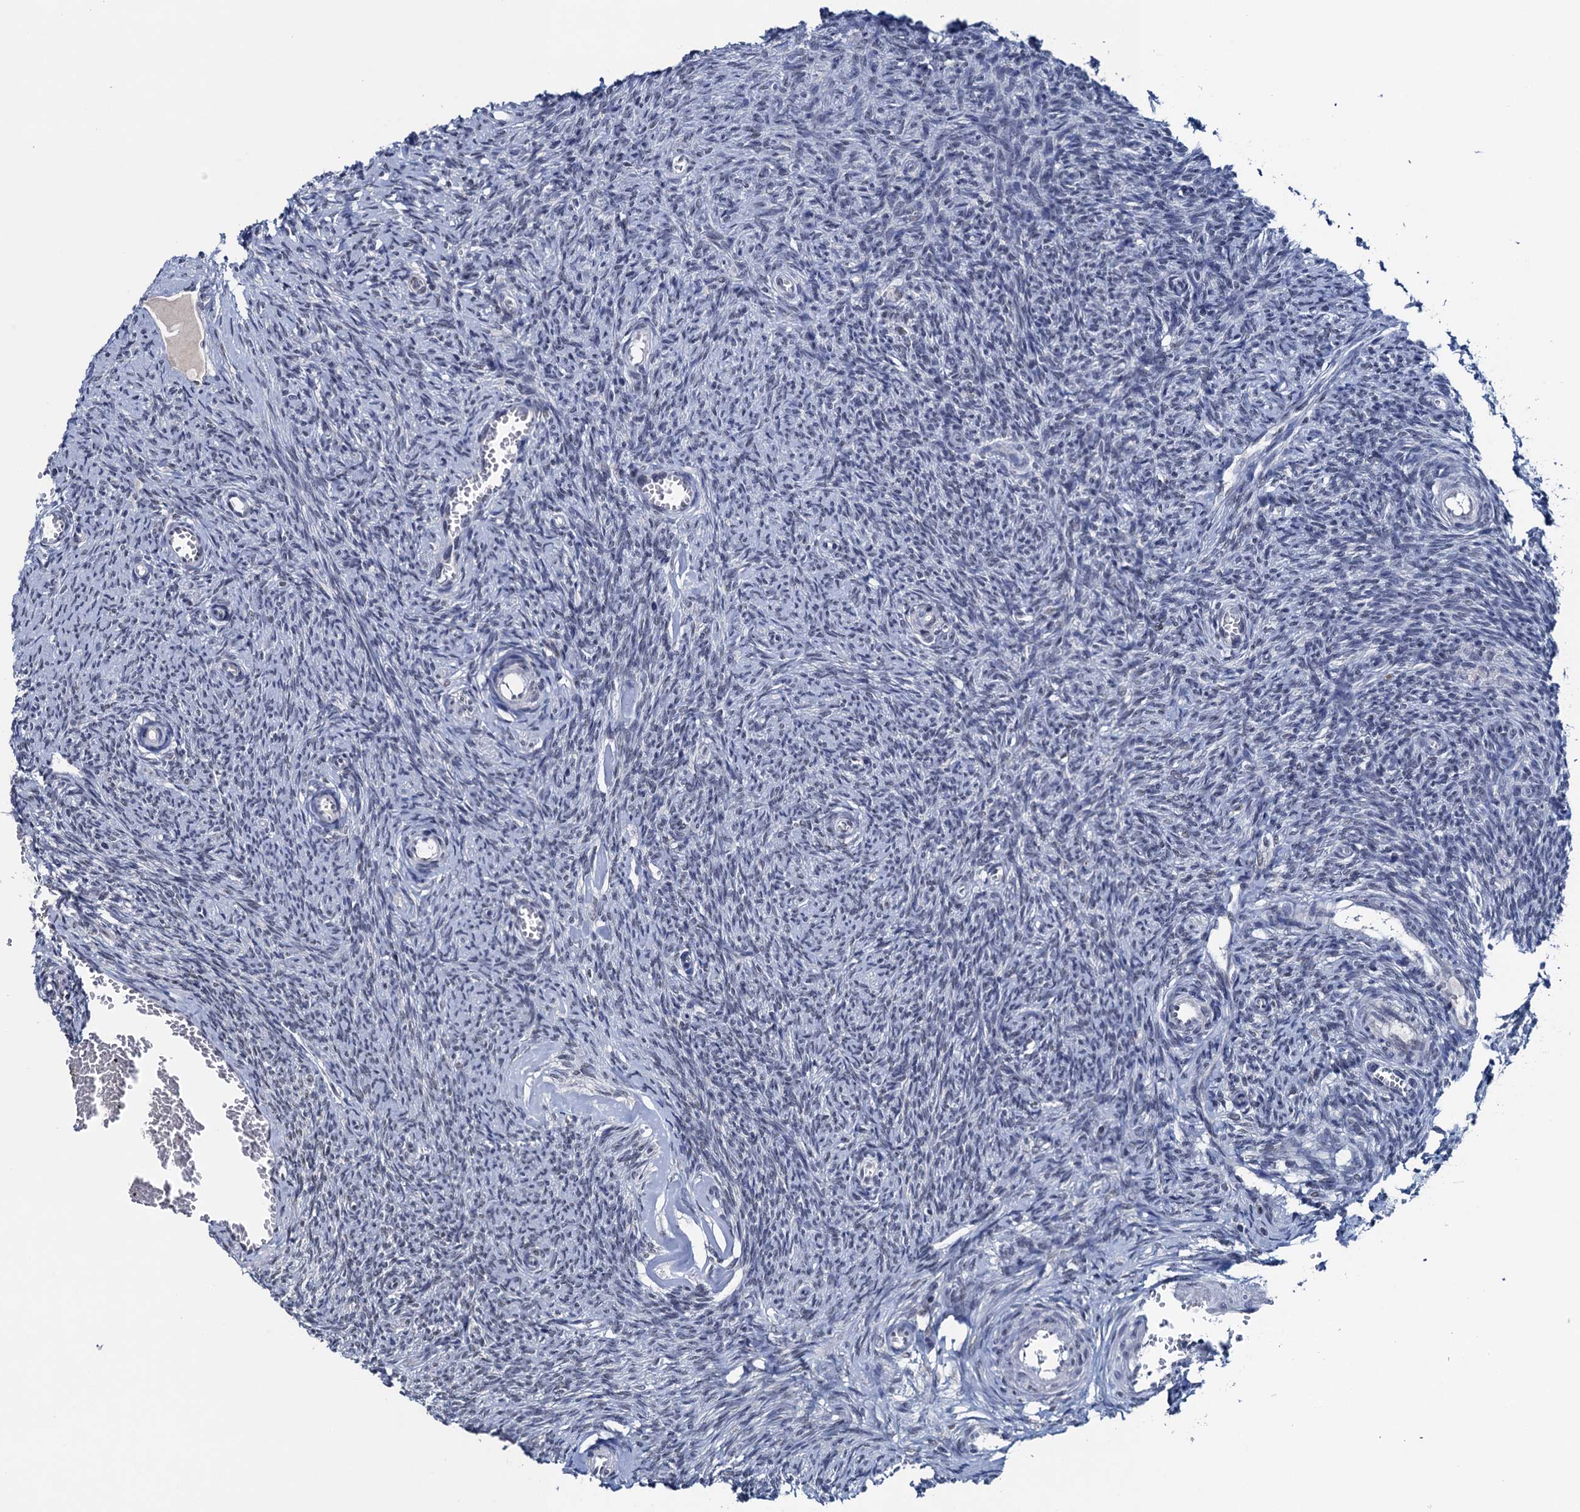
{"staining": {"intensity": "weak", "quantity": ">75%", "location": "cytoplasmic/membranous"}, "tissue": "ovary", "cell_type": "Follicle cells", "image_type": "normal", "snomed": [{"axis": "morphology", "description": "Normal tissue, NOS"}, {"axis": "topography", "description": "Ovary"}], "caption": "Protein staining of benign ovary demonstrates weak cytoplasmic/membranous expression in about >75% of follicle cells.", "gene": "FNBP4", "patient": {"sex": "female", "age": 44}}